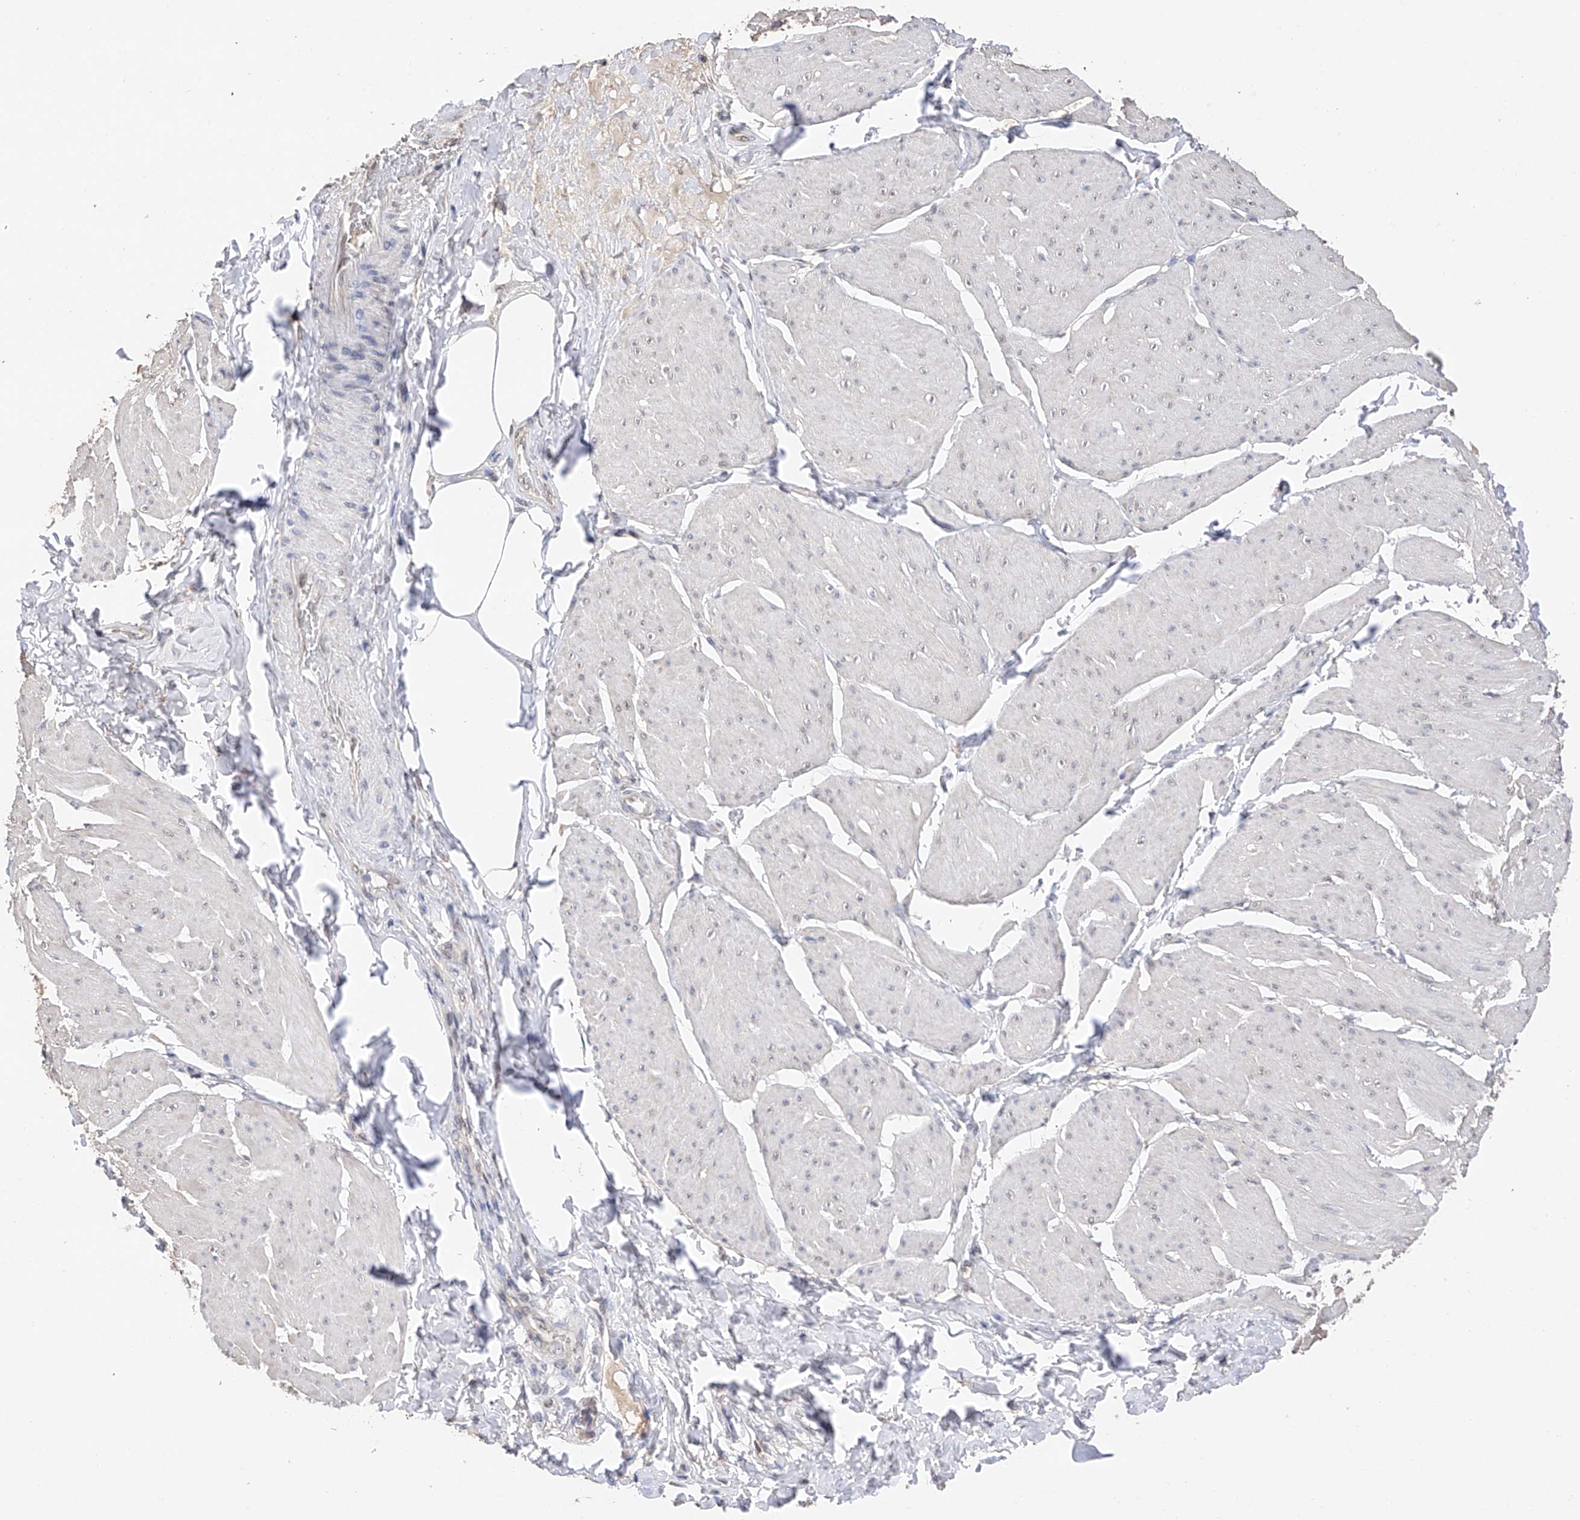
{"staining": {"intensity": "negative", "quantity": "none", "location": "none"}, "tissue": "smooth muscle", "cell_type": "Smooth muscle cells", "image_type": "normal", "snomed": [{"axis": "morphology", "description": "Urothelial carcinoma, High grade"}, {"axis": "topography", "description": "Urinary bladder"}], "caption": "IHC photomicrograph of unremarkable smooth muscle: human smooth muscle stained with DAB (3,3'-diaminobenzidine) demonstrates no significant protein positivity in smooth muscle cells.", "gene": "DMAP1", "patient": {"sex": "male", "age": 46}}